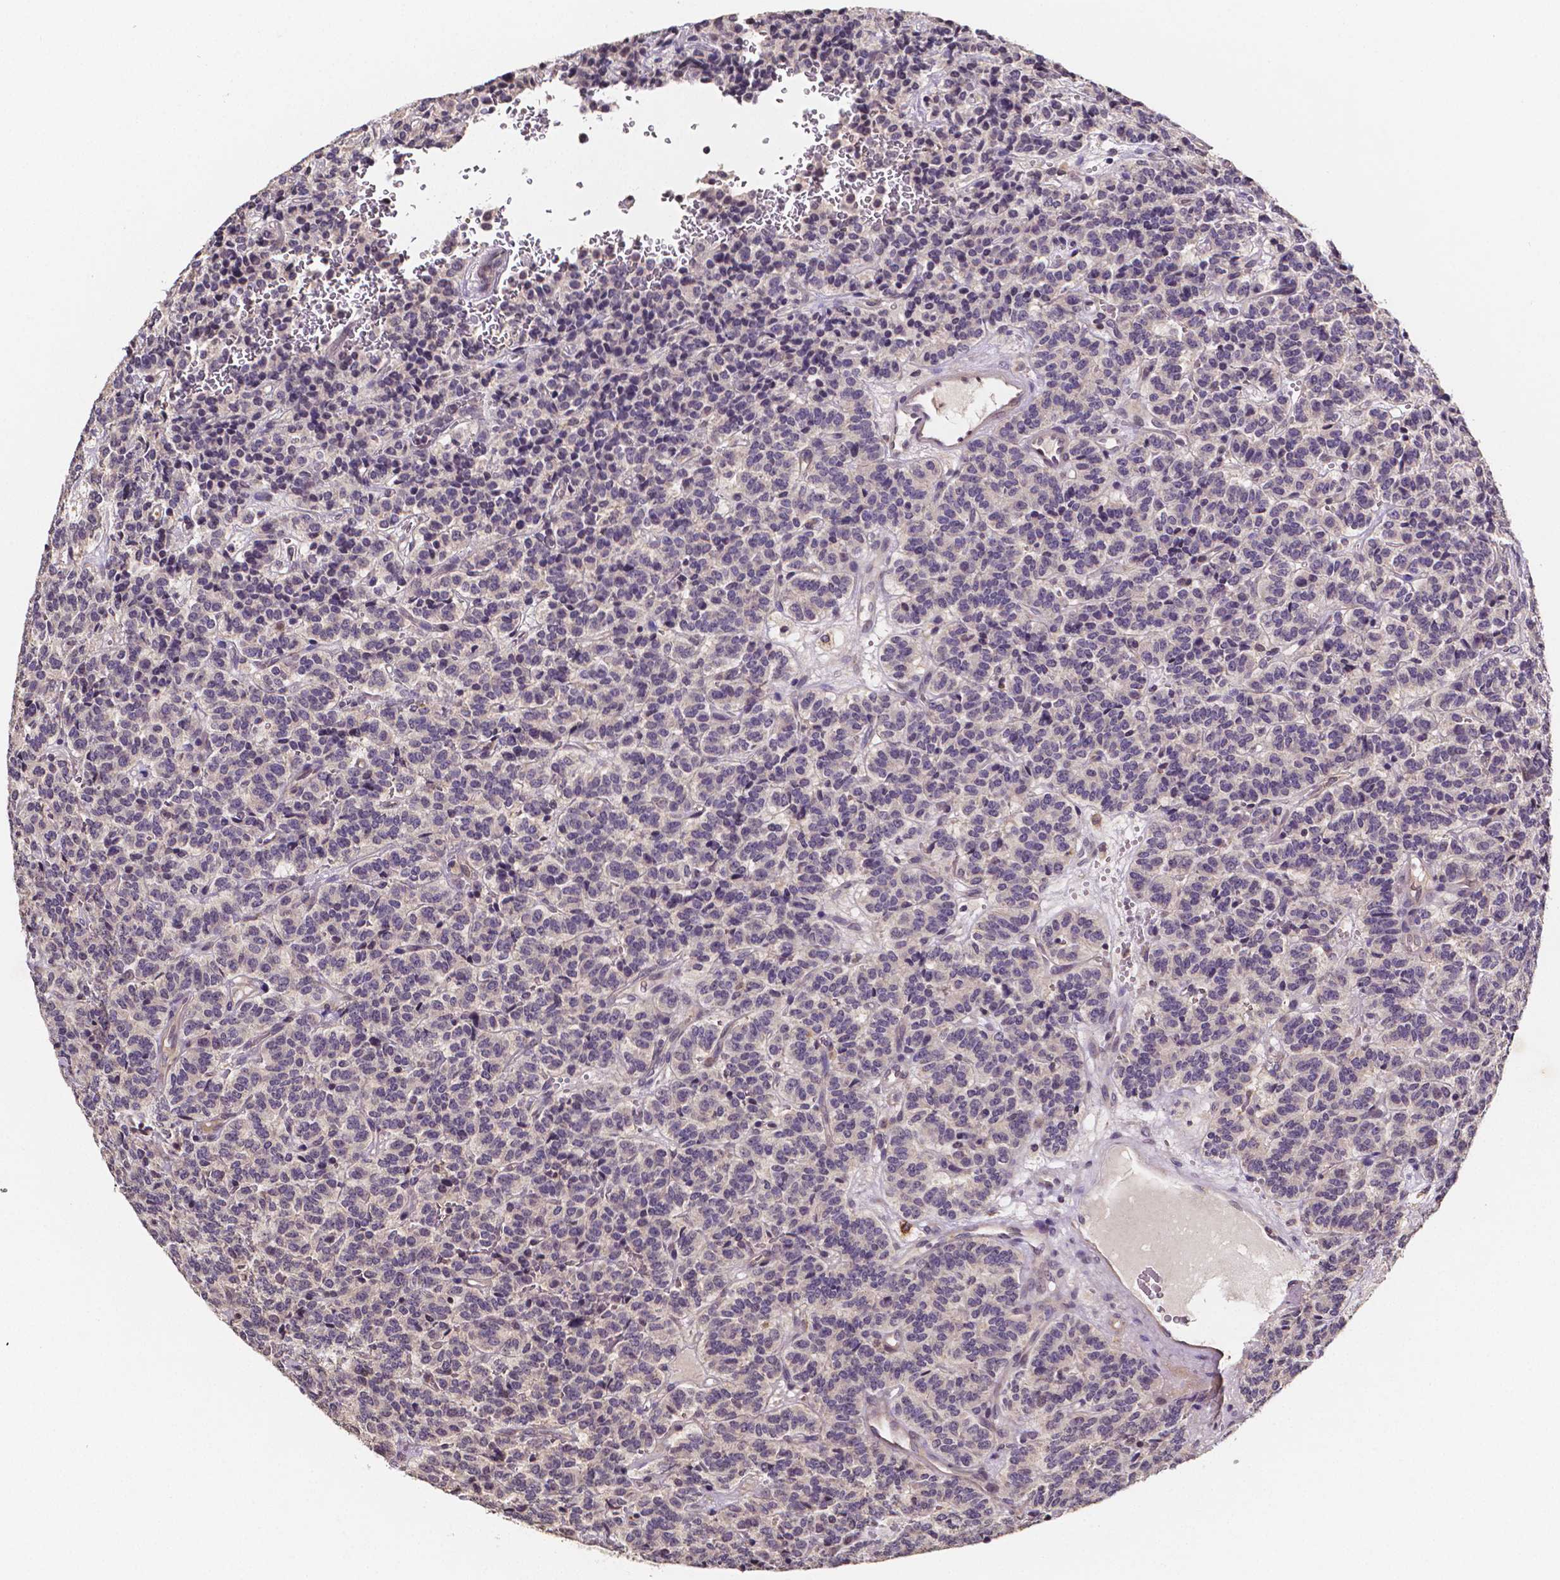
{"staining": {"intensity": "negative", "quantity": "none", "location": "none"}, "tissue": "carcinoid", "cell_type": "Tumor cells", "image_type": "cancer", "snomed": [{"axis": "morphology", "description": "Carcinoid, malignant, NOS"}, {"axis": "topography", "description": "Pancreas"}], "caption": "An image of human carcinoid is negative for staining in tumor cells.", "gene": "NRGN", "patient": {"sex": "male", "age": 36}}